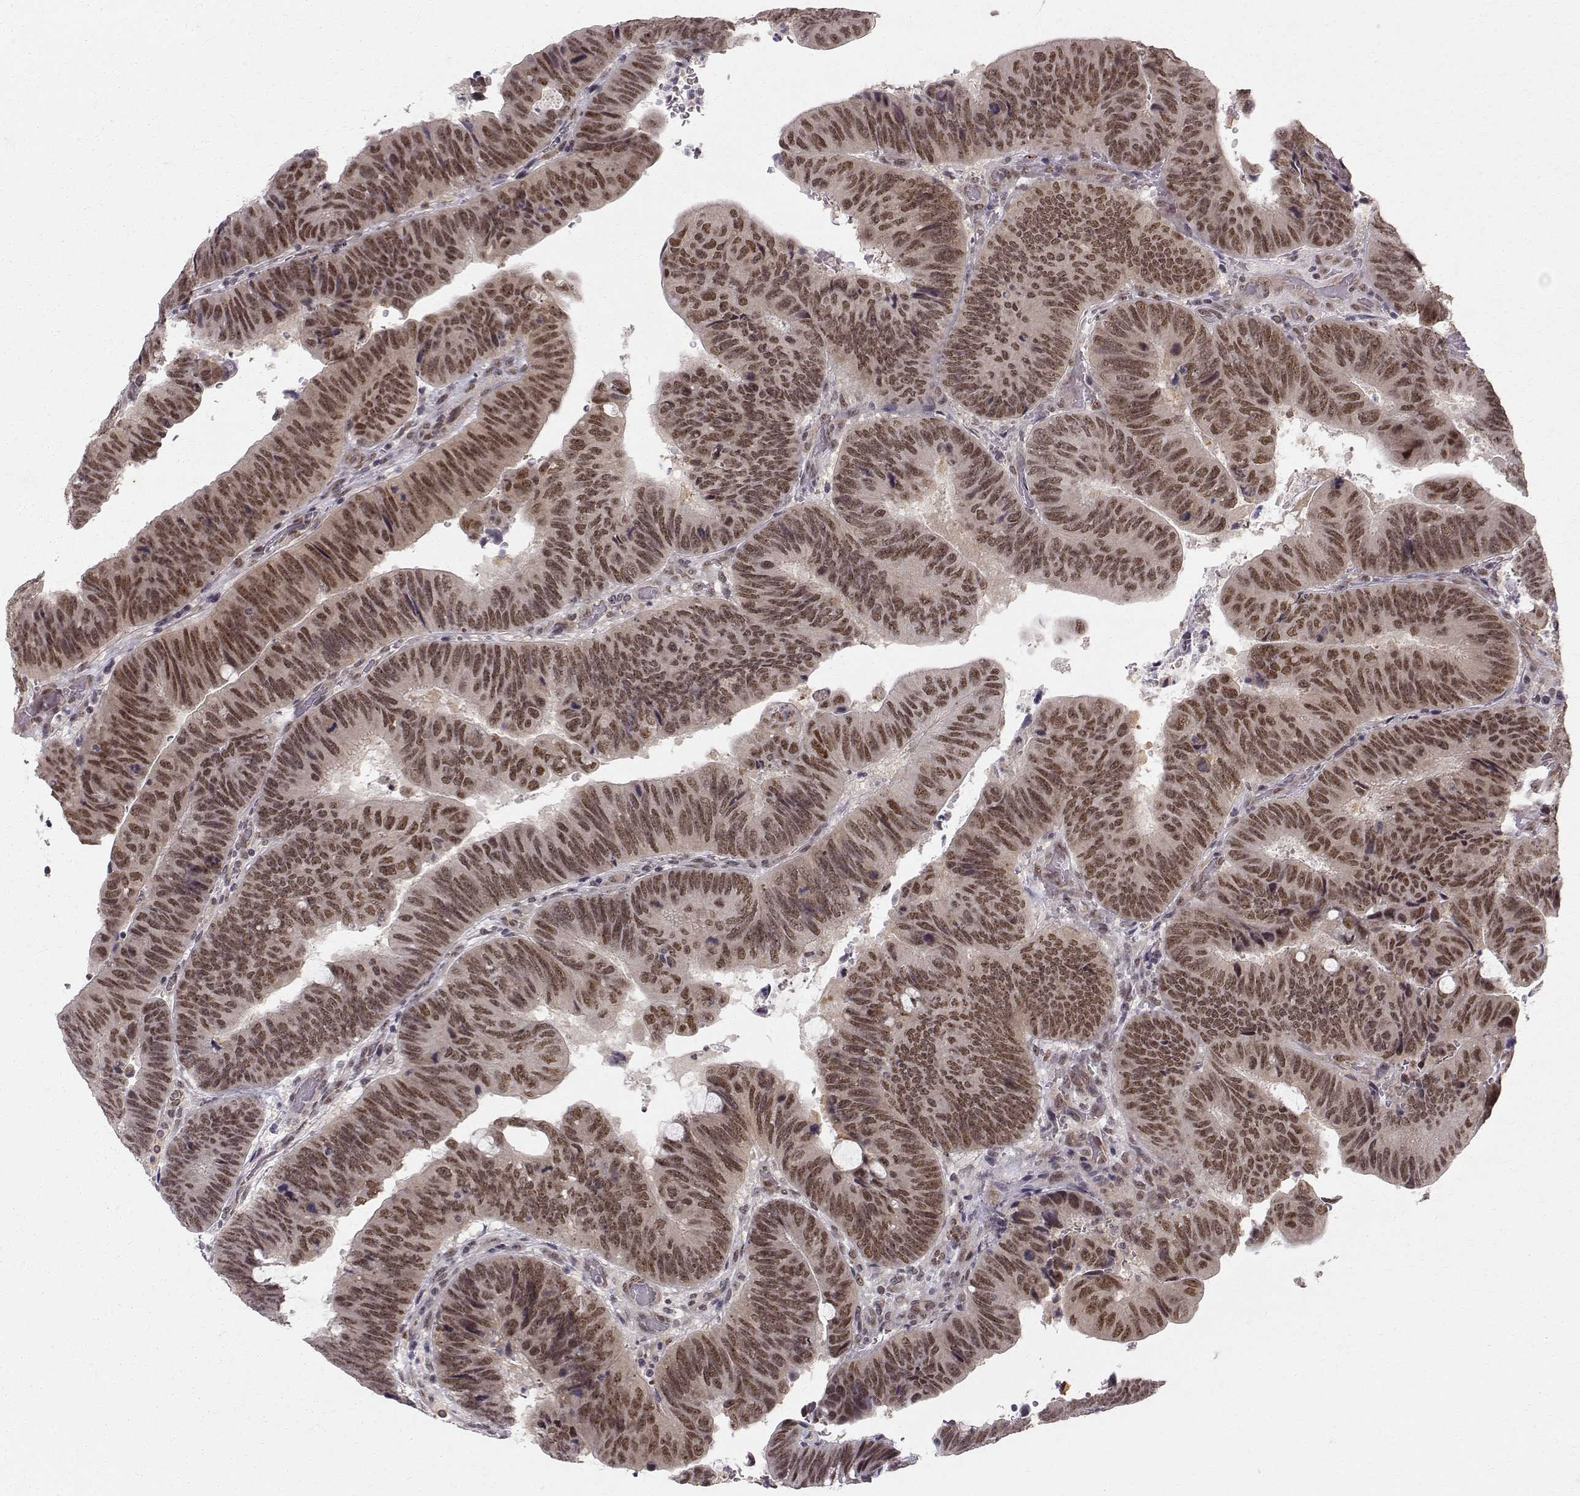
{"staining": {"intensity": "strong", "quantity": "25%-75%", "location": "nuclear"}, "tissue": "colorectal cancer", "cell_type": "Tumor cells", "image_type": "cancer", "snomed": [{"axis": "morphology", "description": "Normal tissue, NOS"}, {"axis": "morphology", "description": "Adenocarcinoma, NOS"}, {"axis": "topography", "description": "Rectum"}], "caption": "High-power microscopy captured an immunohistochemistry (IHC) photomicrograph of colorectal cancer (adenocarcinoma), revealing strong nuclear staining in about 25%-75% of tumor cells.", "gene": "RPP38", "patient": {"sex": "male", "age": 92}}